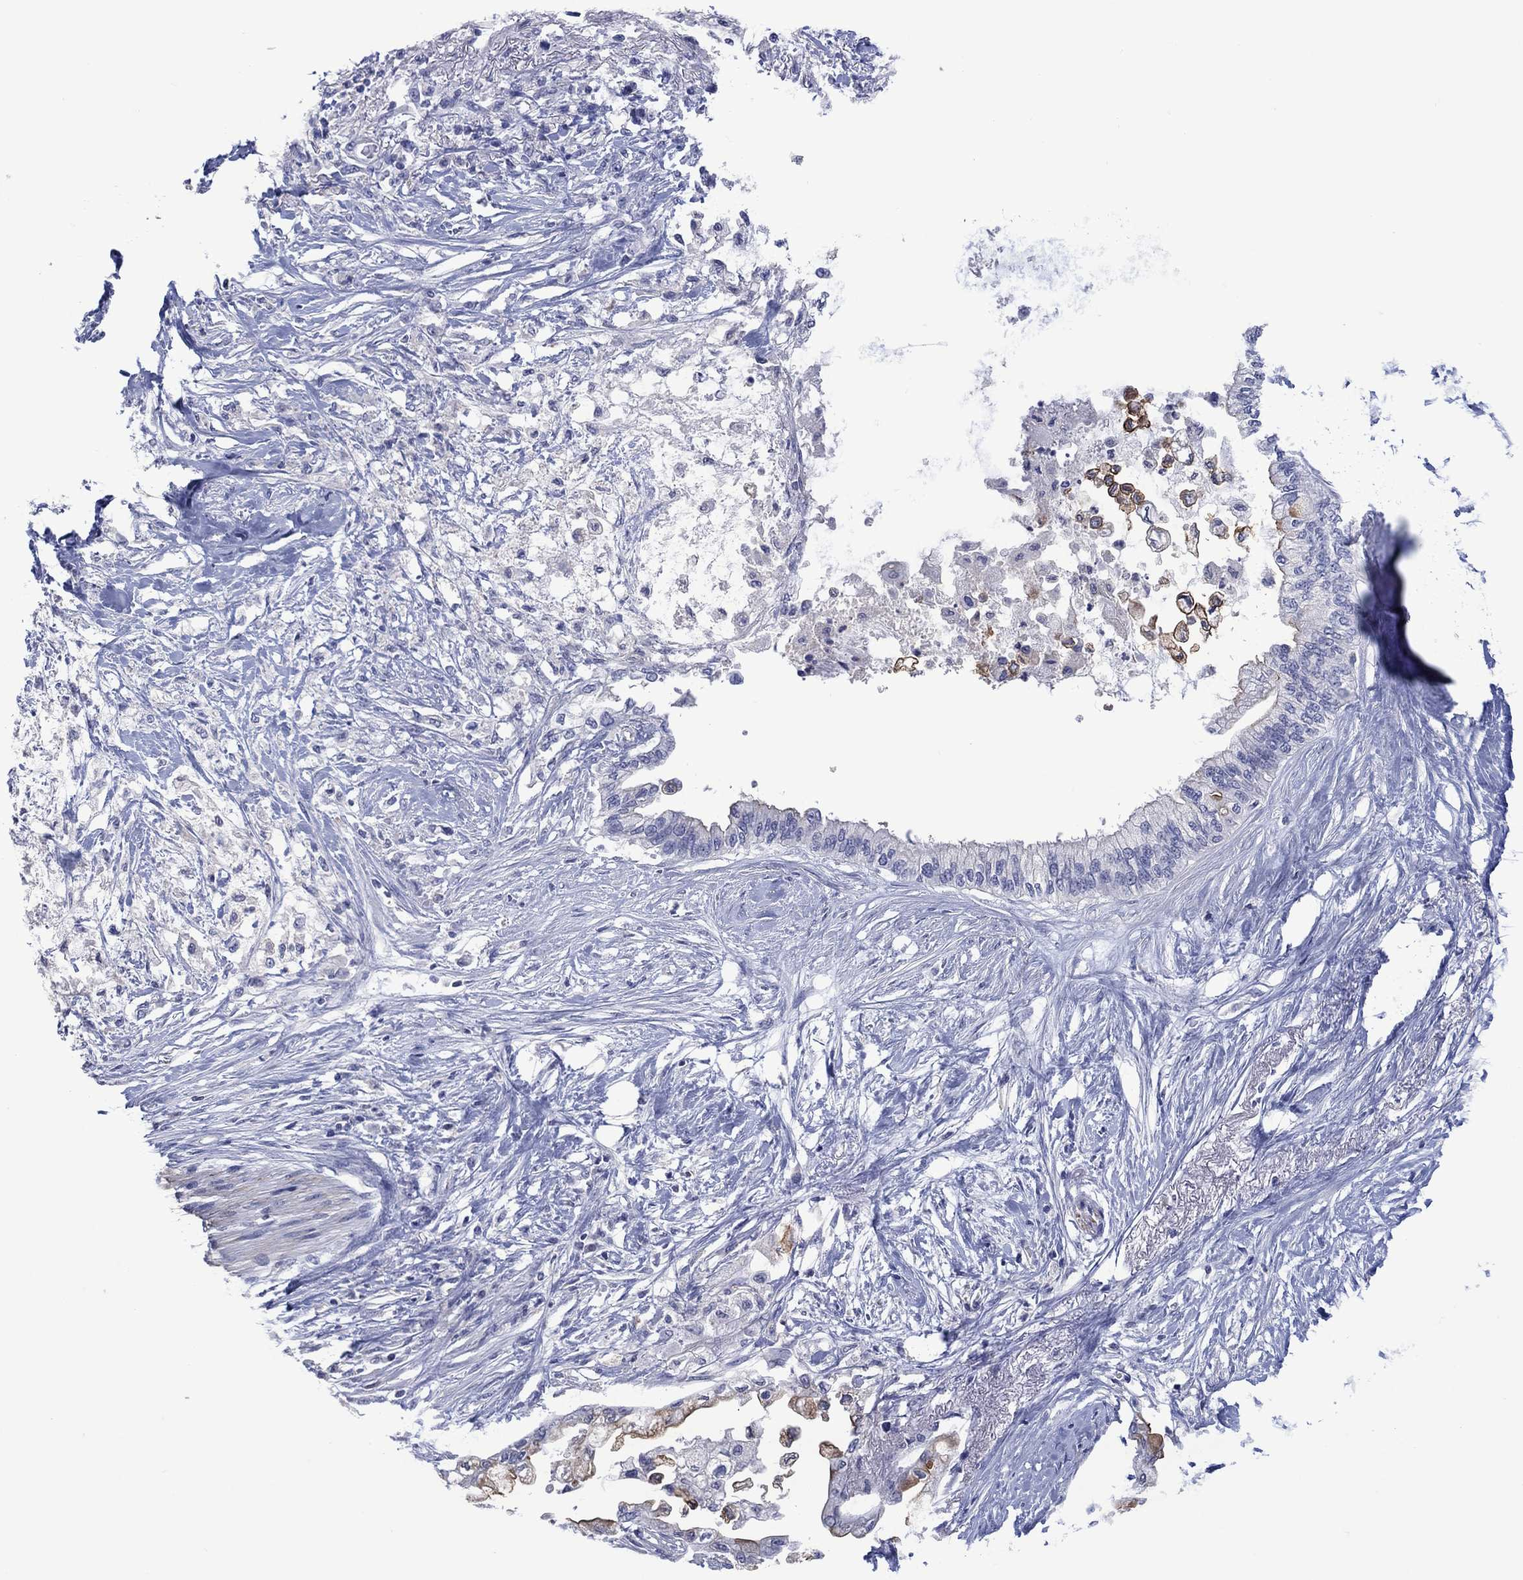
{"staining": {"intensity": "strong", "quantity": "<25%", "location": "cytoplasmic/membranous"}, "tissue": "pancreatic cancer", "cell_type": "Tumor cells", "image_type": "cancer", "snomed": [{"axis": "morphology", "description": "Normal tissue, NOS"}, {"axis": "morphology", "description": "Adenocarcinoma, NOS"}, {"axis": "topography", "description": "Pancreas"}, {"axis": "topography", "description": "Duodenum"}], "caption": "This micrograph reveals immunohistochemistry (IHC) staining of human pancreatic cancer (adenocarcinoma), with medium strong cytoplasmic/membranous positivity in approximately <25% of tumor cells.", "gene": "FER1L6", "patient": {"sex": "female", "age": 60}}